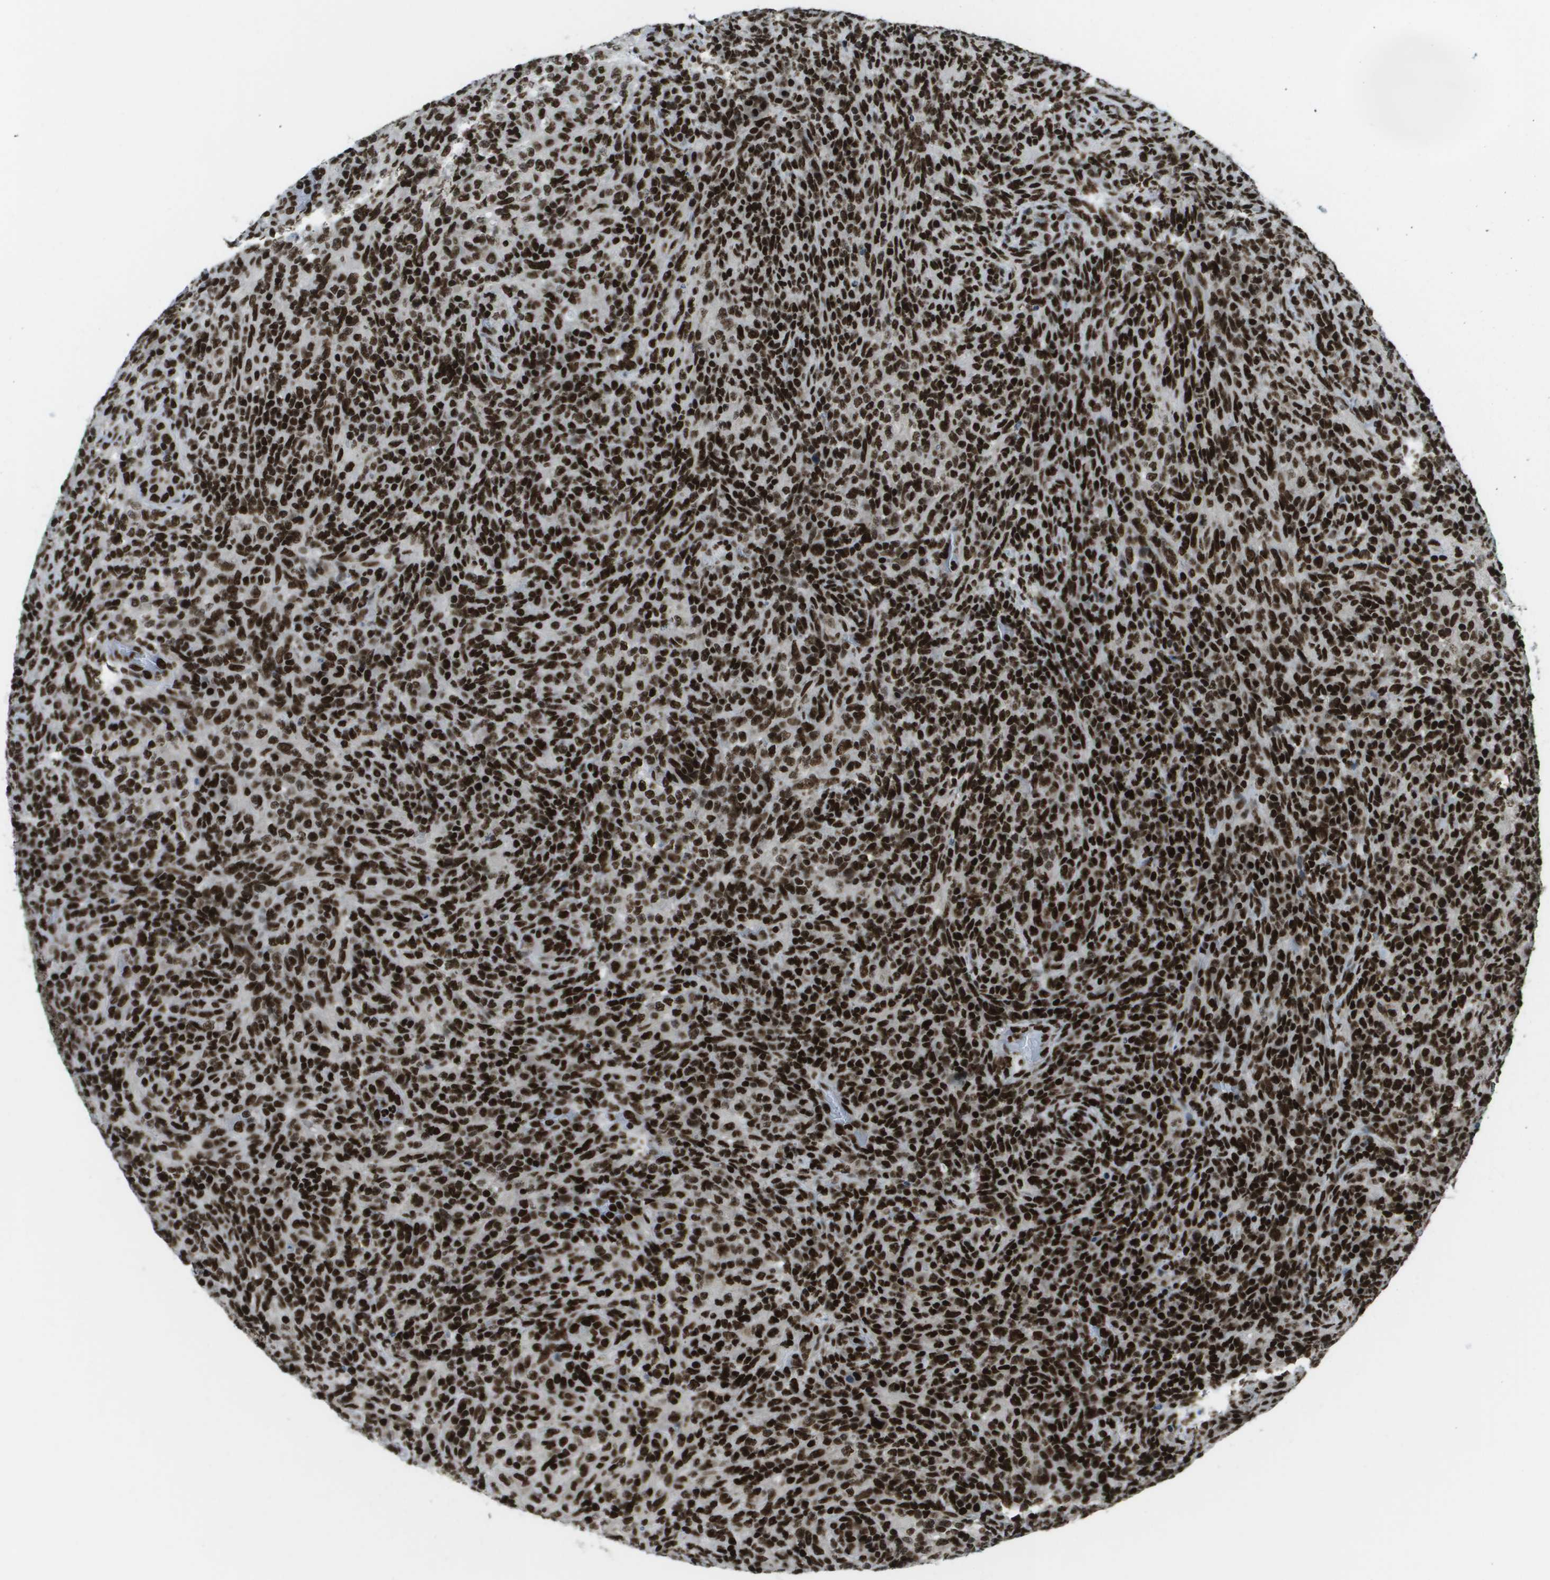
{"staining": {"intensity": "strong", "quantity": ">75%", "location": "nuclear"}, "tissue": "lymphoma", "cell_type": "Tumor cells", "image_type": "cancer", "snomed": [{"axis": "morphology", "description": "Malignant lymphoma, non-Hodgkin's type, High grade"}, {"axis": "topography", "description": "Lymph node"}], "caption": "Immunohistochemistry of lymphoma demonstrates high levels of strong nuclear staining in approximately >75% of tumor cells. (DAB (3,3'-diaminobenzidine) IHC with brightfield microscopy, high magnification).", "gene": "GLYR1", "patient": {"sex": "female", "age": 76}}